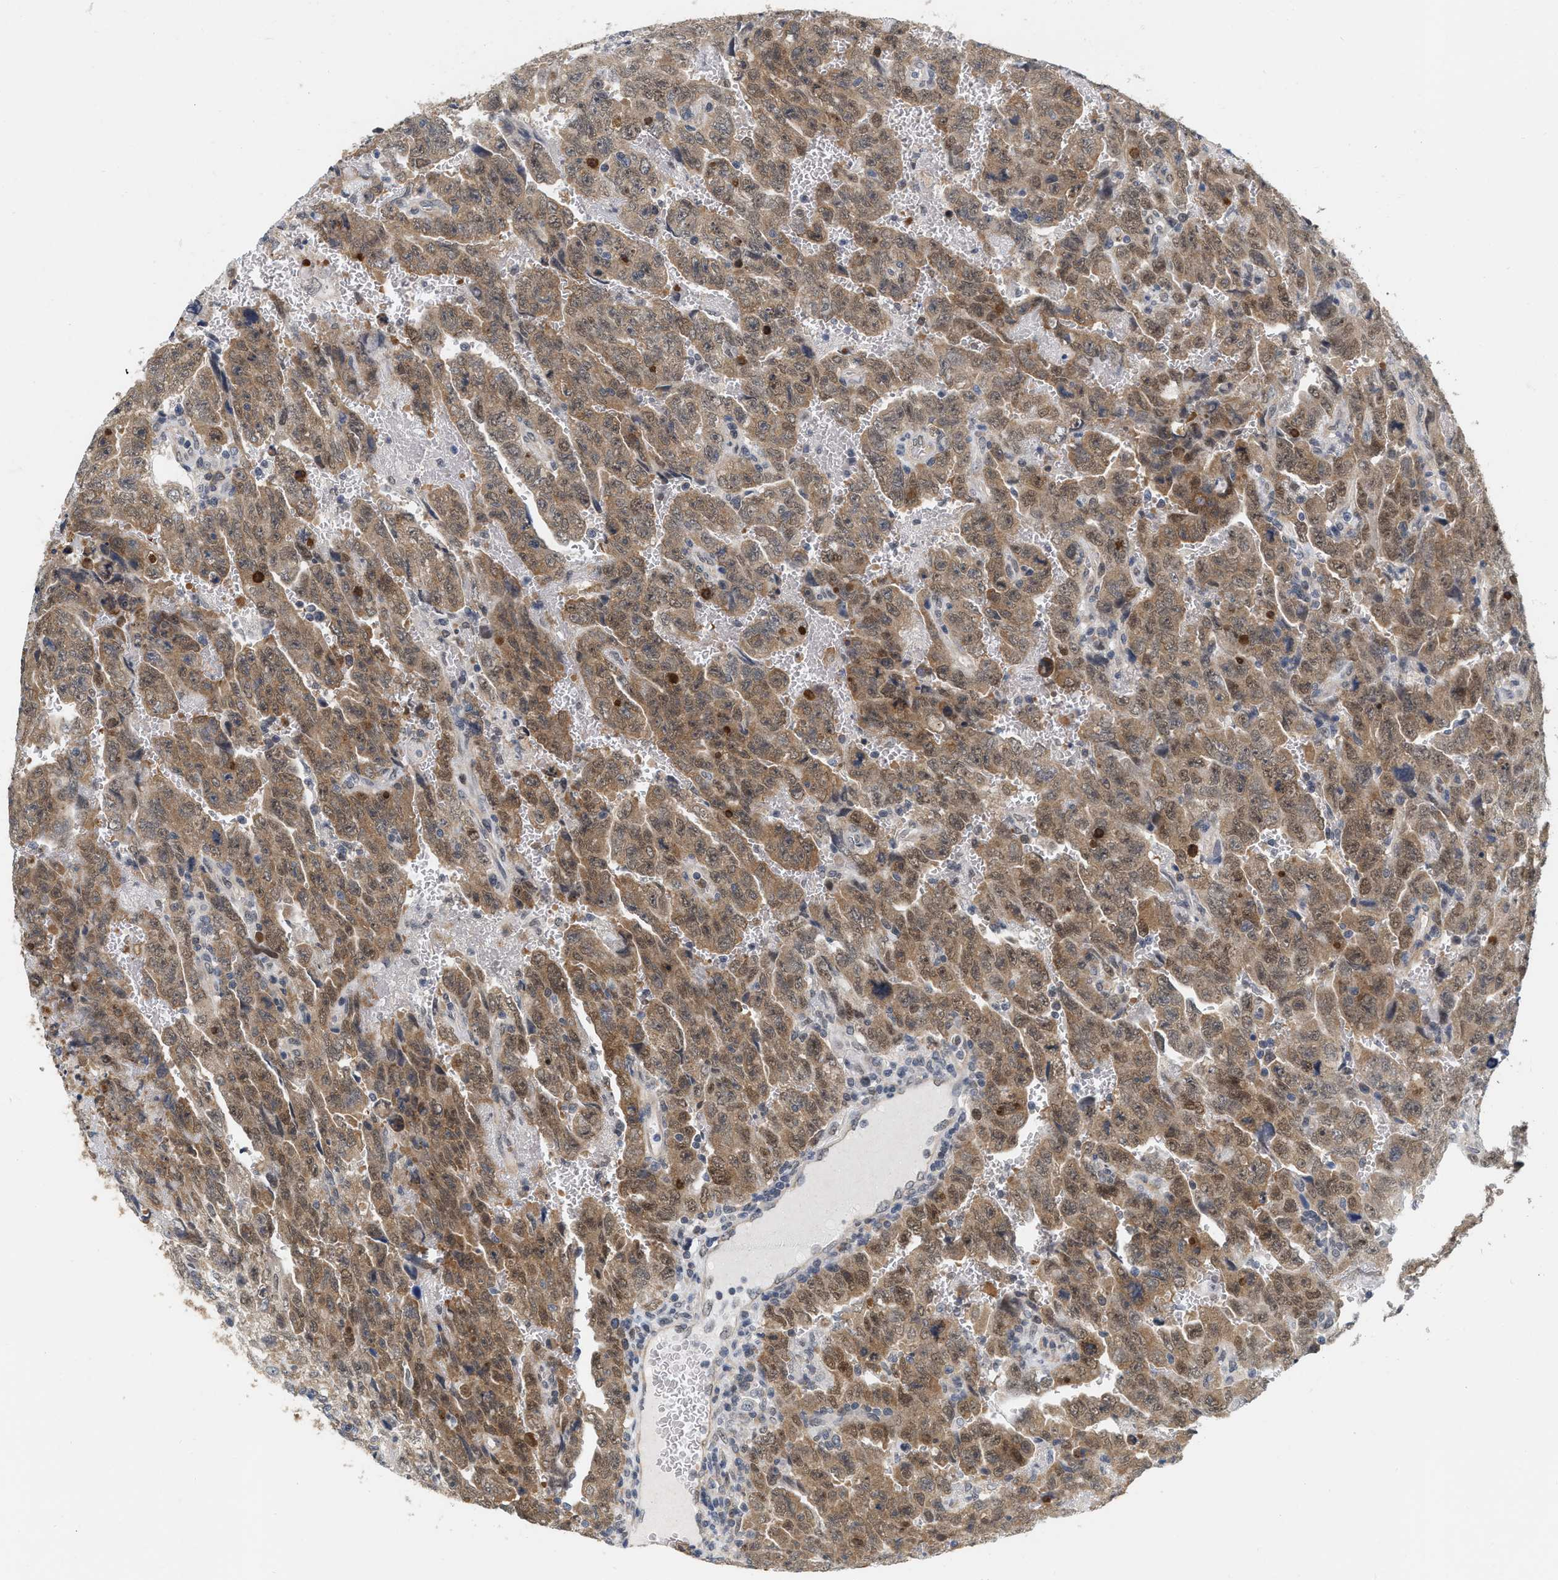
{"staining": {"intensity": "moderate", "quantity": ">75%", "location": "cytoplasmic/membranous"}, "tissue": "testis cancer", "cell_type": "Tumor cells", "image_type": "cancer", "snomed": [{"axis": "morphology", "description": "Carcinoma, Embryonal, NOS"}, {"axis": "topography", "description": "Testis"}], "caption": "Protein staining reveals moderate cytoplasmic/membranous positivity in about >75% of tumor cells in testis cancer.", "gene": "RUVBL1", "patient": {"sex": "male", "age": 28}}